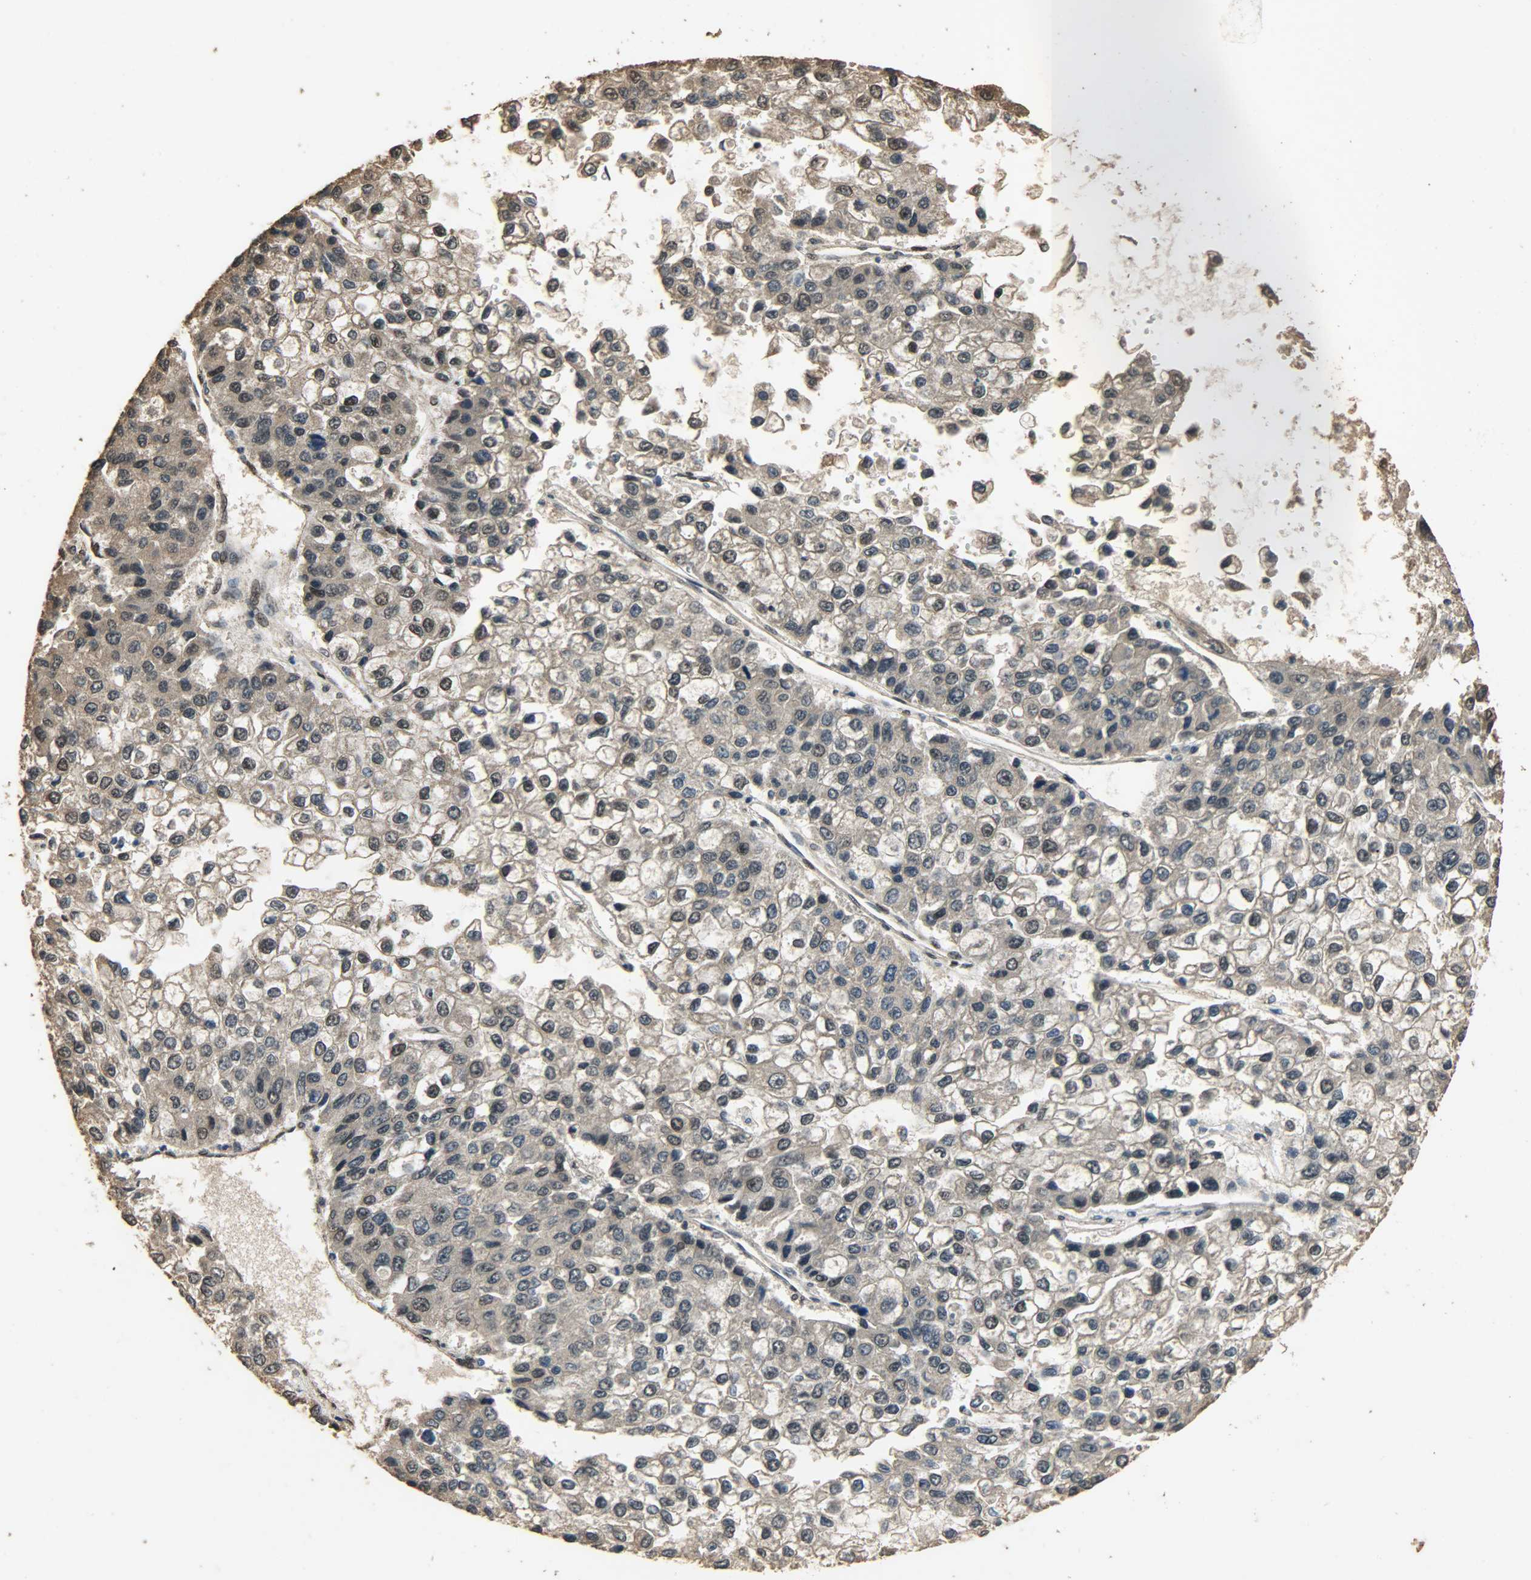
{"staining": {"intensity": "negative", "quantity": "none", "location": "none"}, "tissue": "liver cancer", "cell_type": "Tumor cells", "image_type": "cancer", "snomed": [{"axis": "morphology", "description": "Carcinoma, Hepatocellular, NOS"}, {"axis": "topography", "description": "Liver"}], "caption": "IHC histopathology image of human liver cancer (hepatocellular carcinoma) stained for a protein (brown), which shows no staining in tumor cells.", "gene": "CCNT2", "patient": {"sex": "female", "age": 66}}